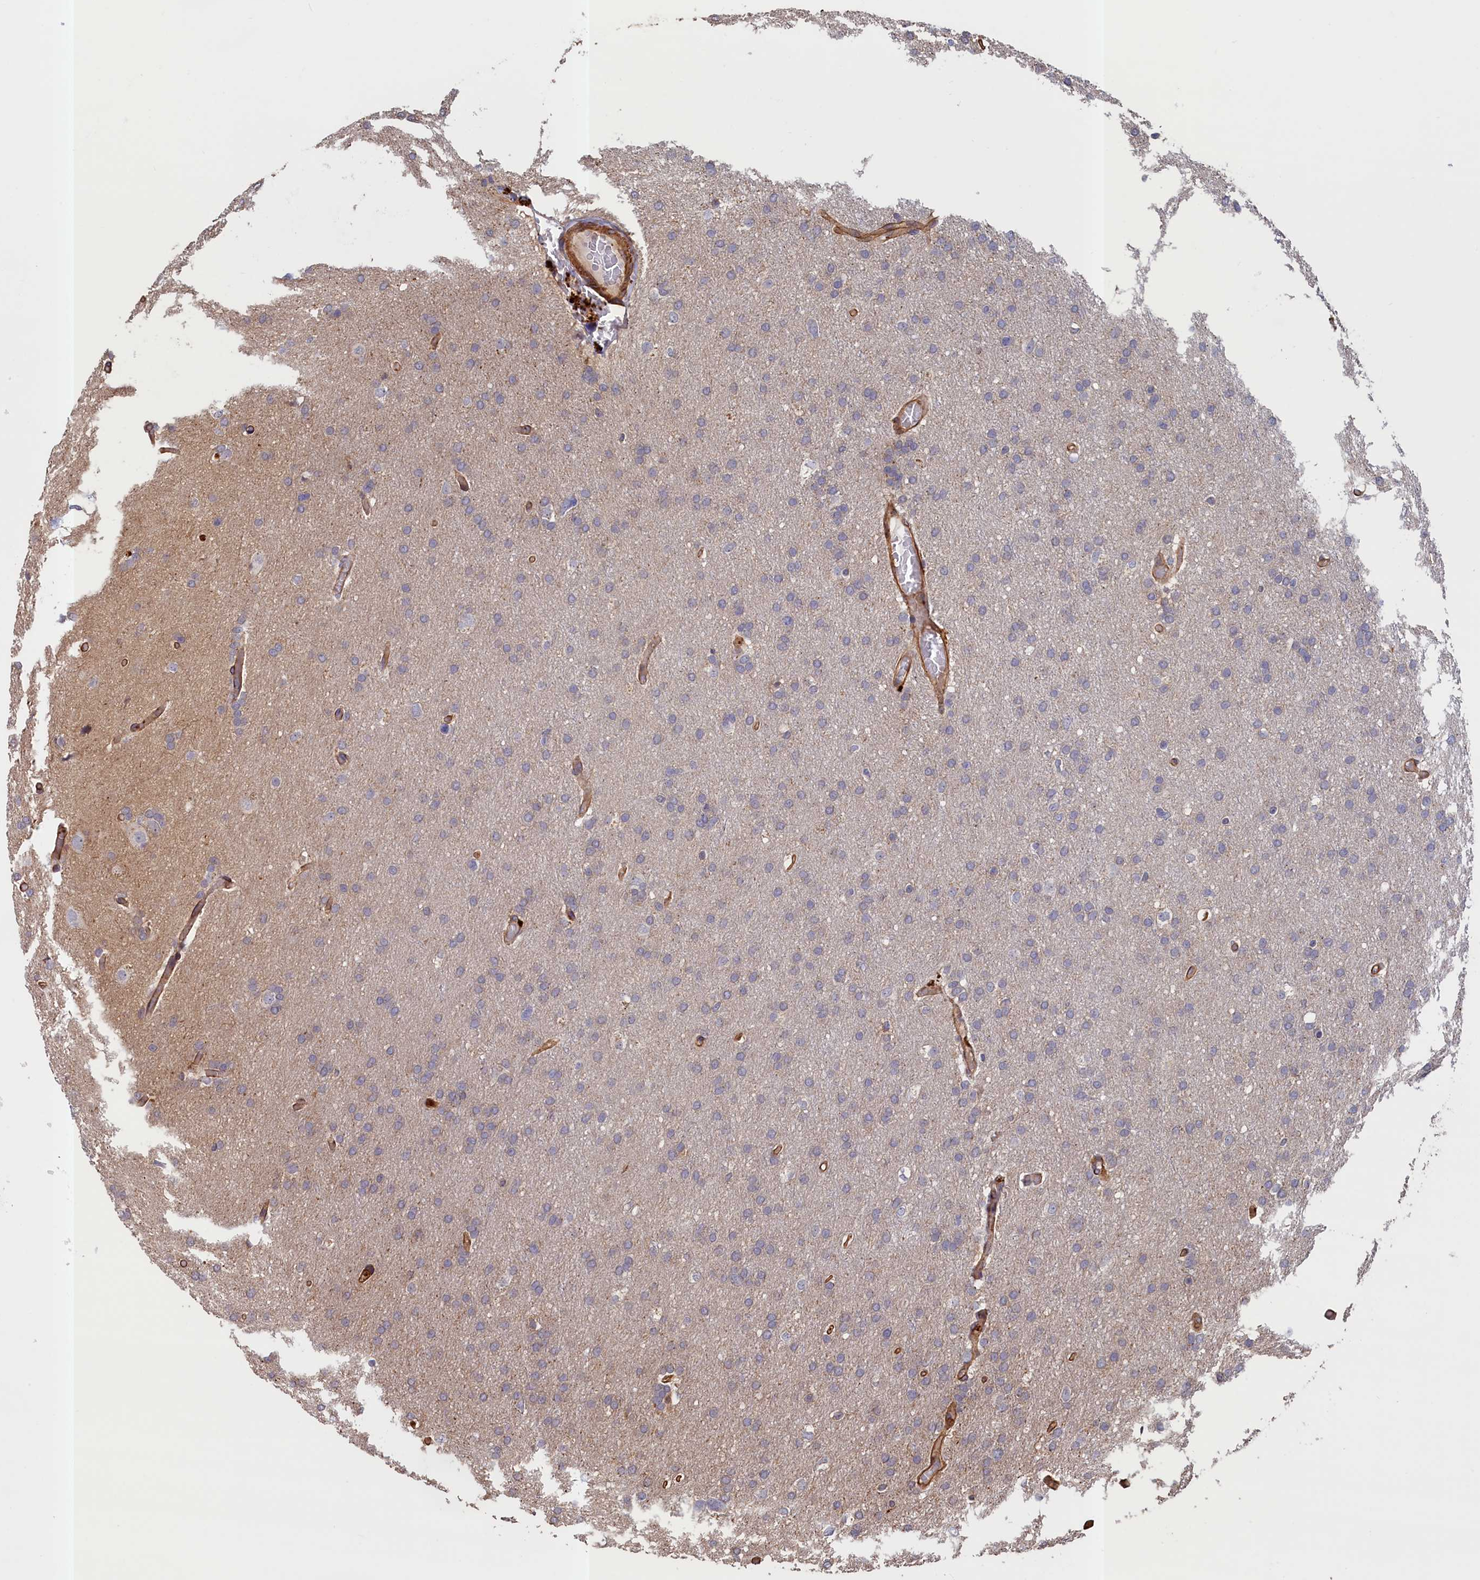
{"staining": {"intensity": "negative", "quantity": "none", "location": "none"}, "tissue": "glioma", "cell_type": "Tumor cells", "image_type": "cancer", "snomed": [{"axis": "morphology", "description": "Glioma, malignant, High grade"}, {"axis": "topography", "description": "Cerebral cortex"}], "caption": "The image shows no significant positivity in tumor cells of glioma.", "gene": "ANKRD27", "patient": {"sex": "female", "age": 36}}